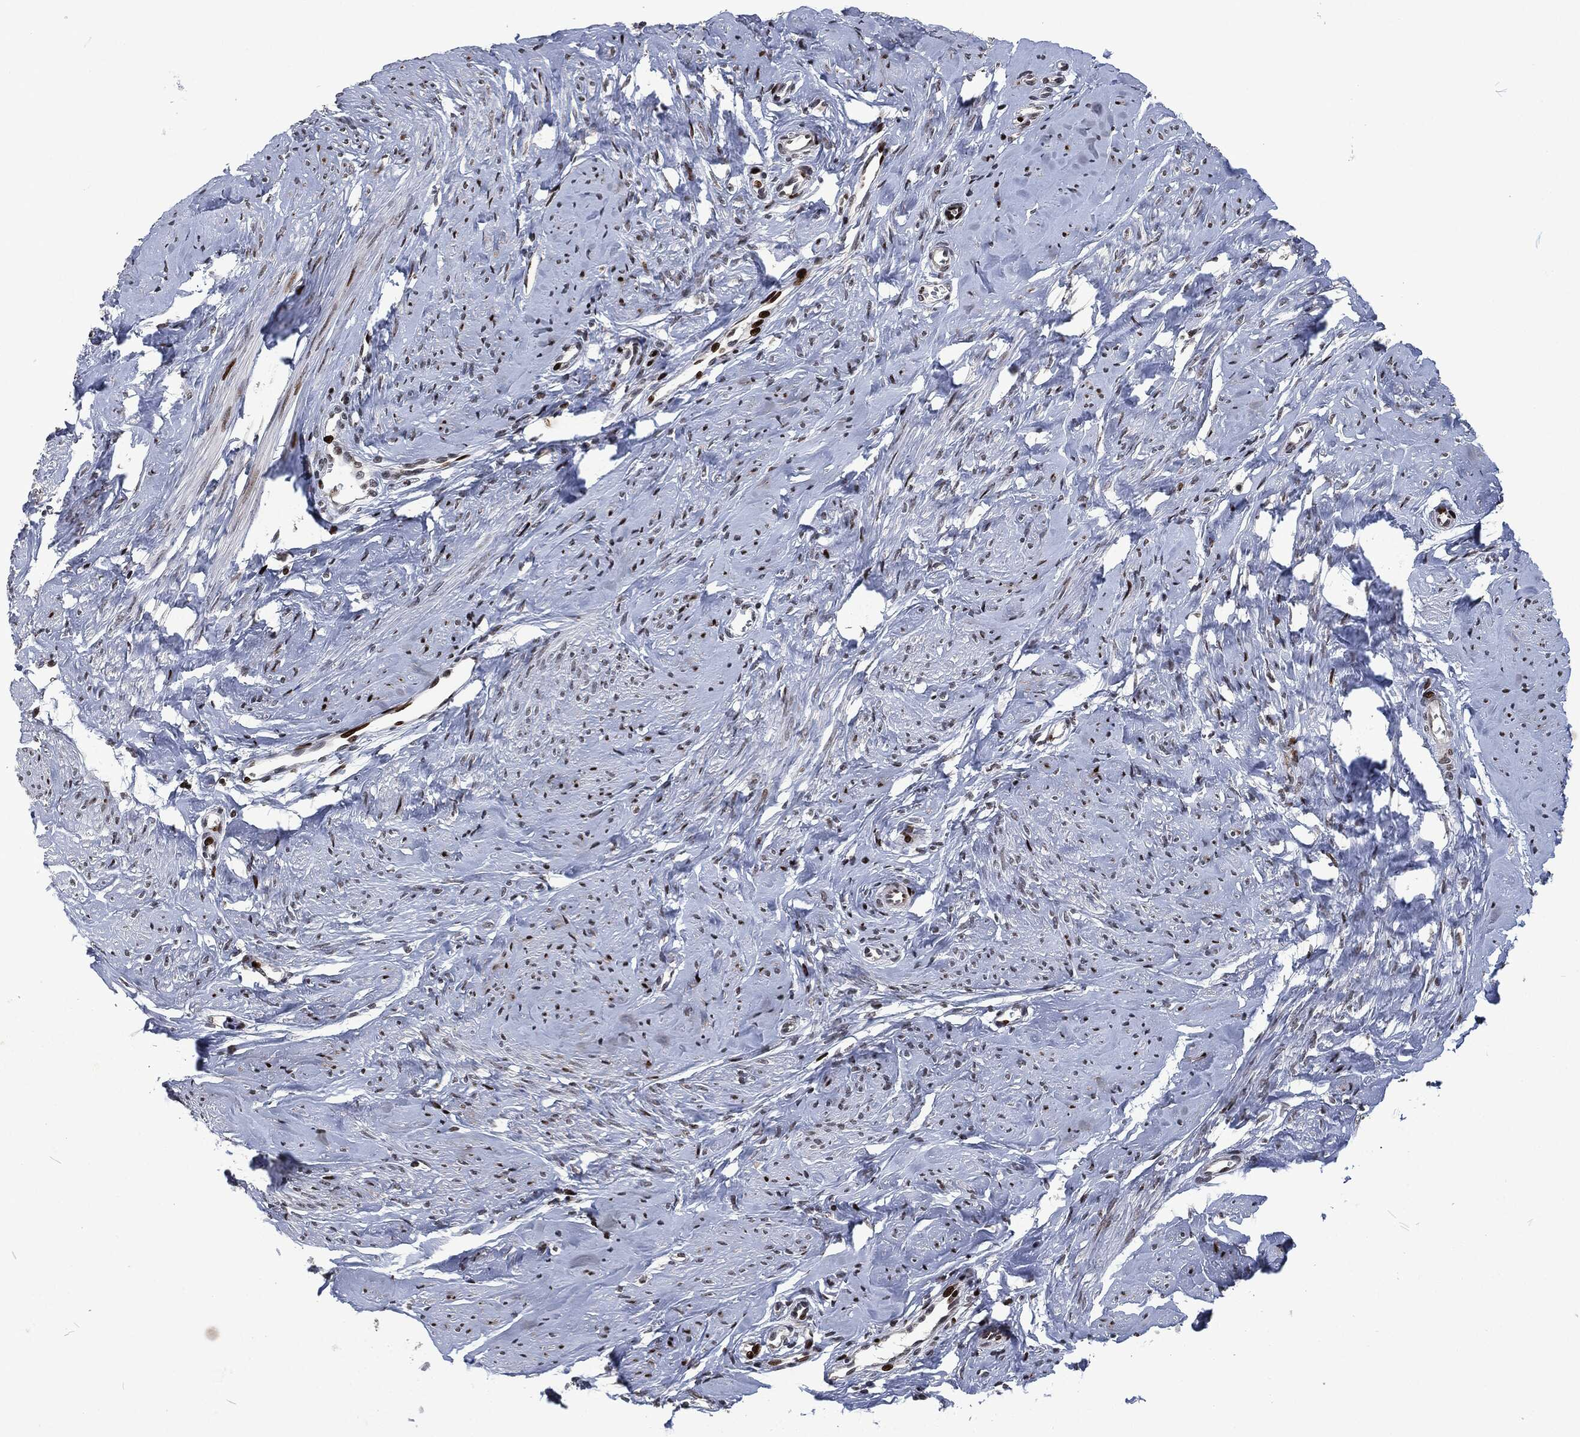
{"staining": {"intensity": "moderate", "quantity": "25%-75%", "location": "nuclear"}, "tissue": "smooth muscle", "cell_type": "Smooth muscle cells", "image_type": "normal", "snomed": [{"axis": "morphology", "description": "Normal tissue, NOS"}, {"axis": "topography", "description": "Smooth muscle"}], "caption": "This is an image of immunohistochemistry (IHC) staining of normal smooth muscle, which shows moderate positivity in the nuclear of smooth muscle cells.", "gene": "EGFR", "patient": {"sex": "female", "age": 48}}